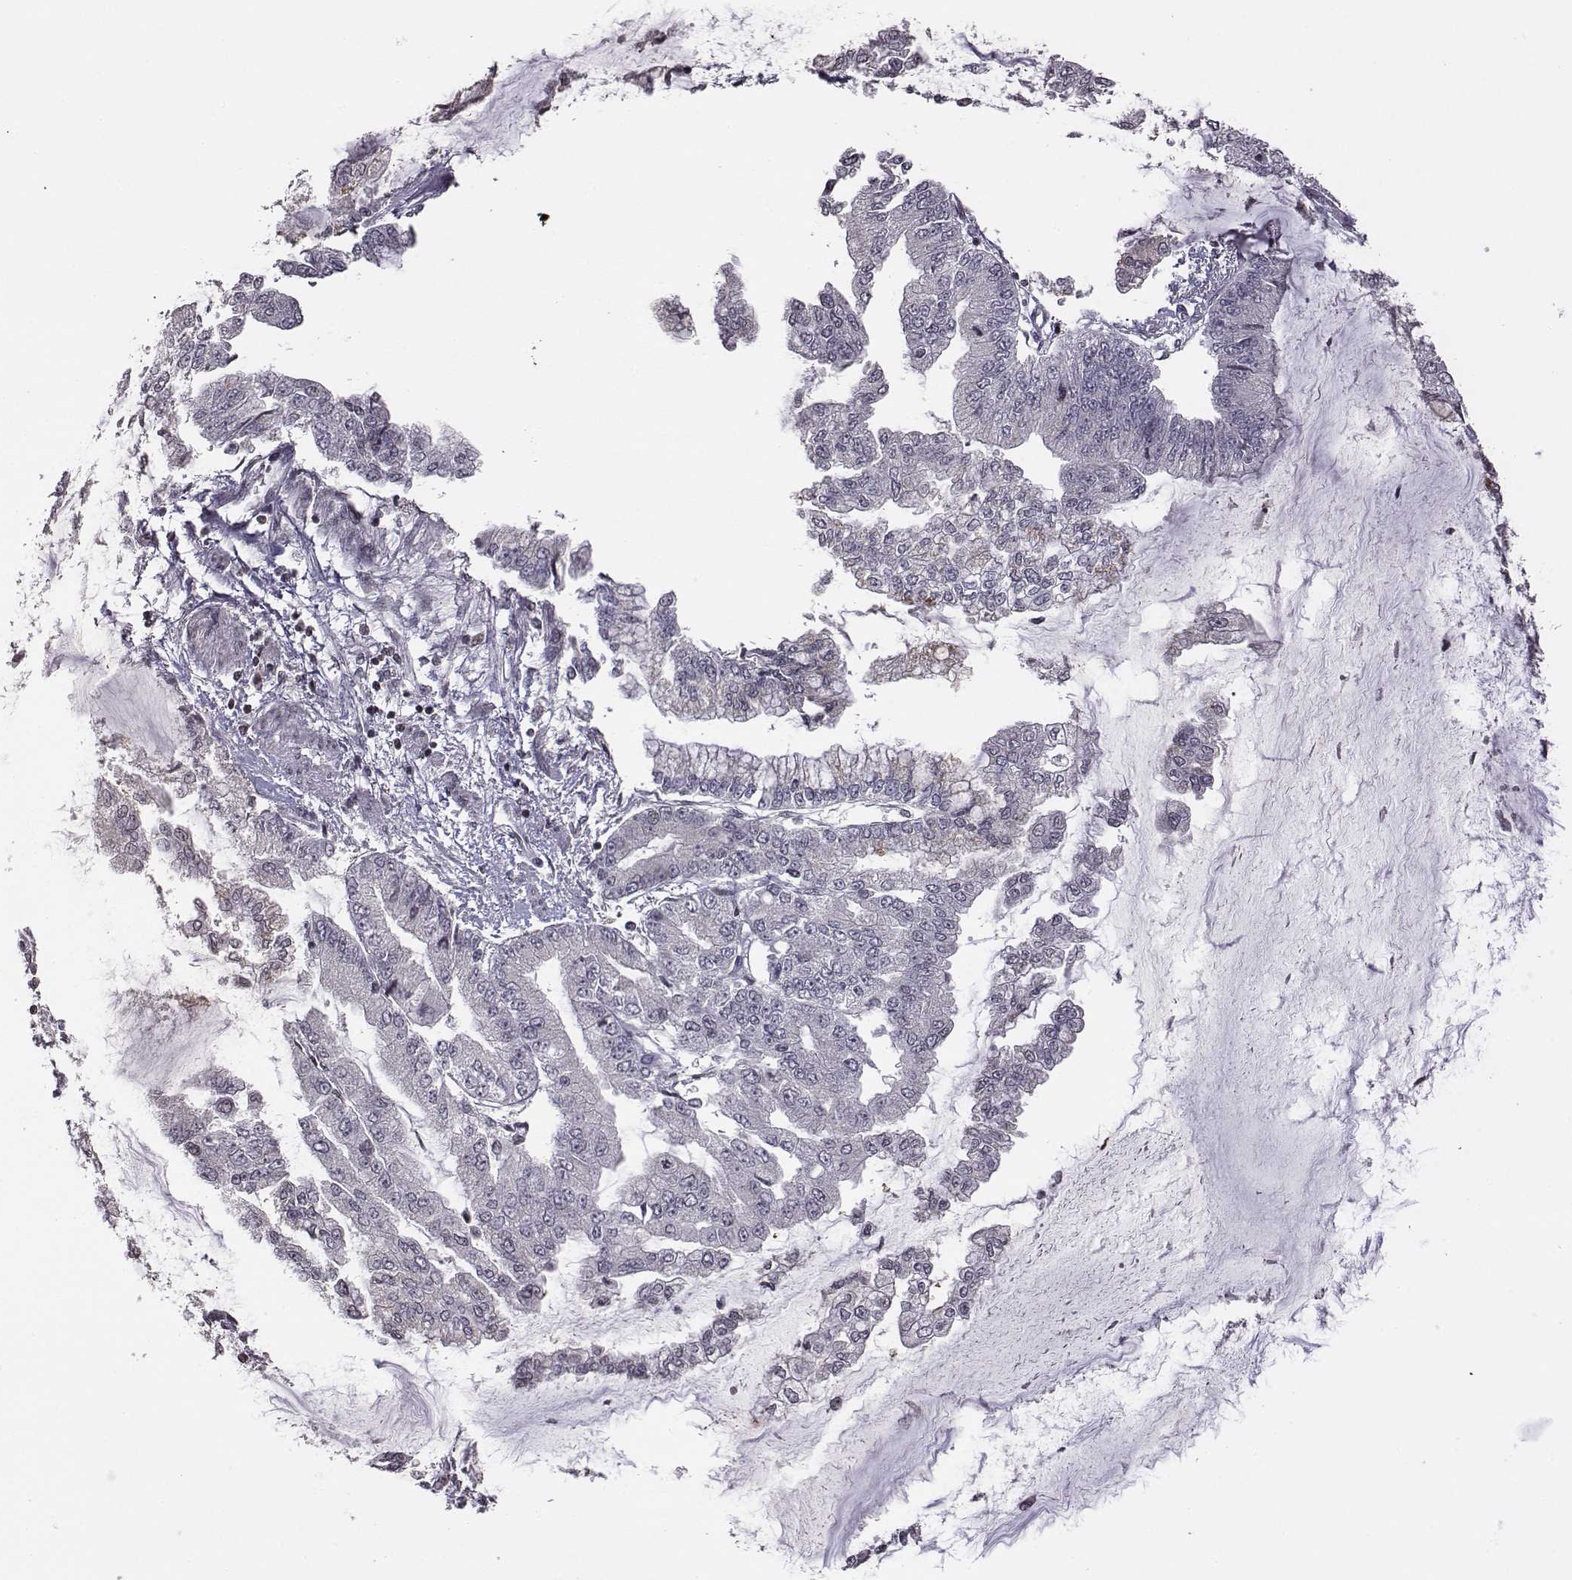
{"staining": {"intensity": "negative", "quantity": "none", "location": "none"}, "tissue": "stomach cancer", "cell_type": "Tumor cells", "image_type": "cancer", "snomed": [{"axis": "morphology", "description": "Adenocarcinoma, NOS"}, {"axis": "topography", "description": "Stomach, upper"}], "caption": "Tumor cells are negative for protein expression in human stomach cancer (adenocarcinoma). (Stains: DAB (3,3'-diaminobenzidine) IHC with hematoxylin counter stain, Microscopy: brightfield microscopy at high magnification).", "gene": "GRM4", "patient": {"sex": "female", "age": 74}}